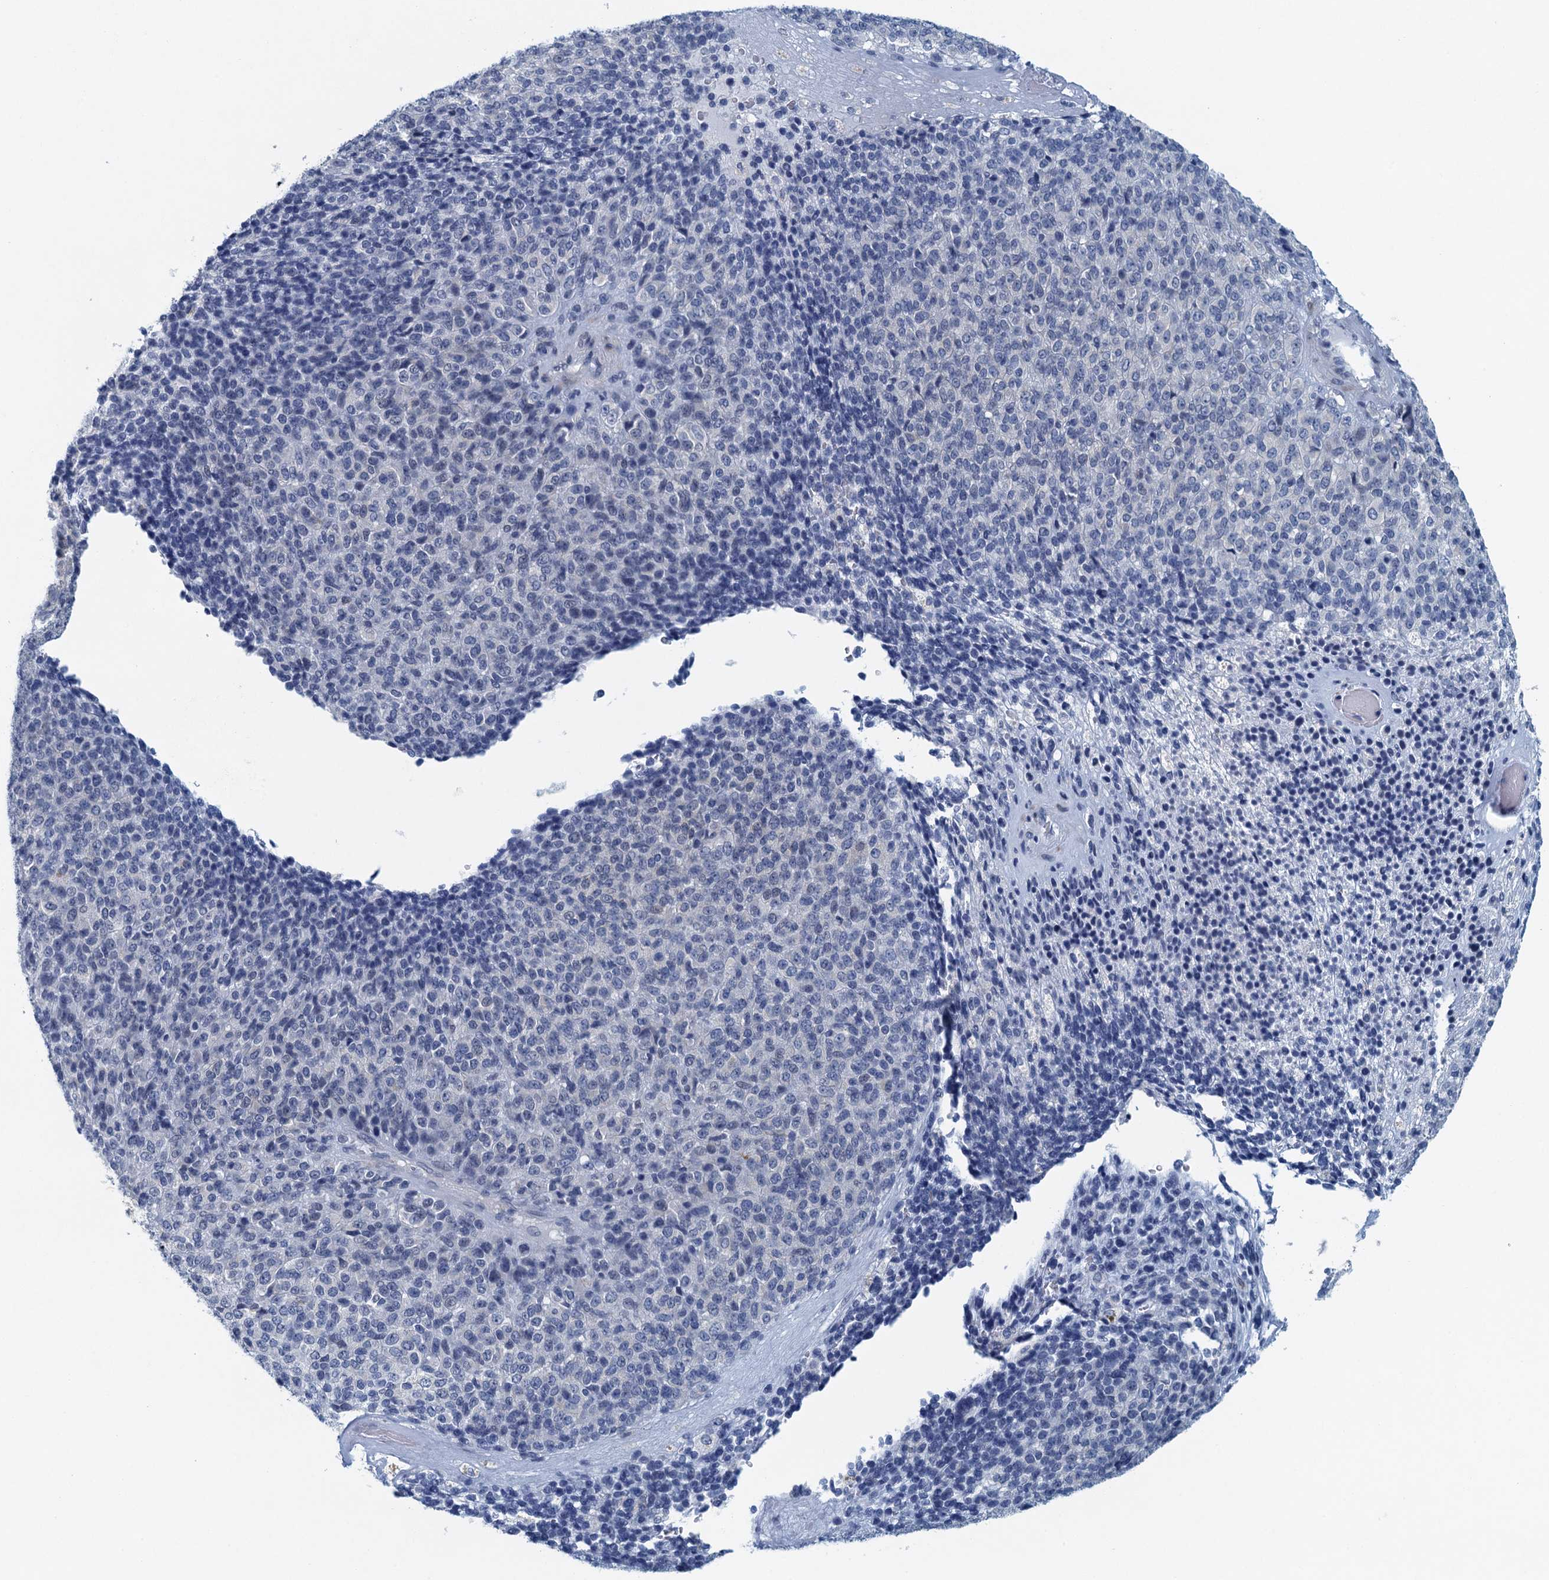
{"staining": {"intensity": "negative", "quantity": "none", "location": "none"}, "tissue": "melanoma", "cell_type": "Tumor cells", "image_type": "cancer", "snomed": [{"axis": "morphology", "description": "Malignant melanoma, Metastatic site"}, {"axis": "topography", "description": "Brain"}], "caption": "Human malignant melanoma (metastatic site) stained for a protein using immunohistochemistry displays no positivity in tumor cells.", "gene": "ENSG00000131152", "patient": {"sex": "female", "age": 56}}